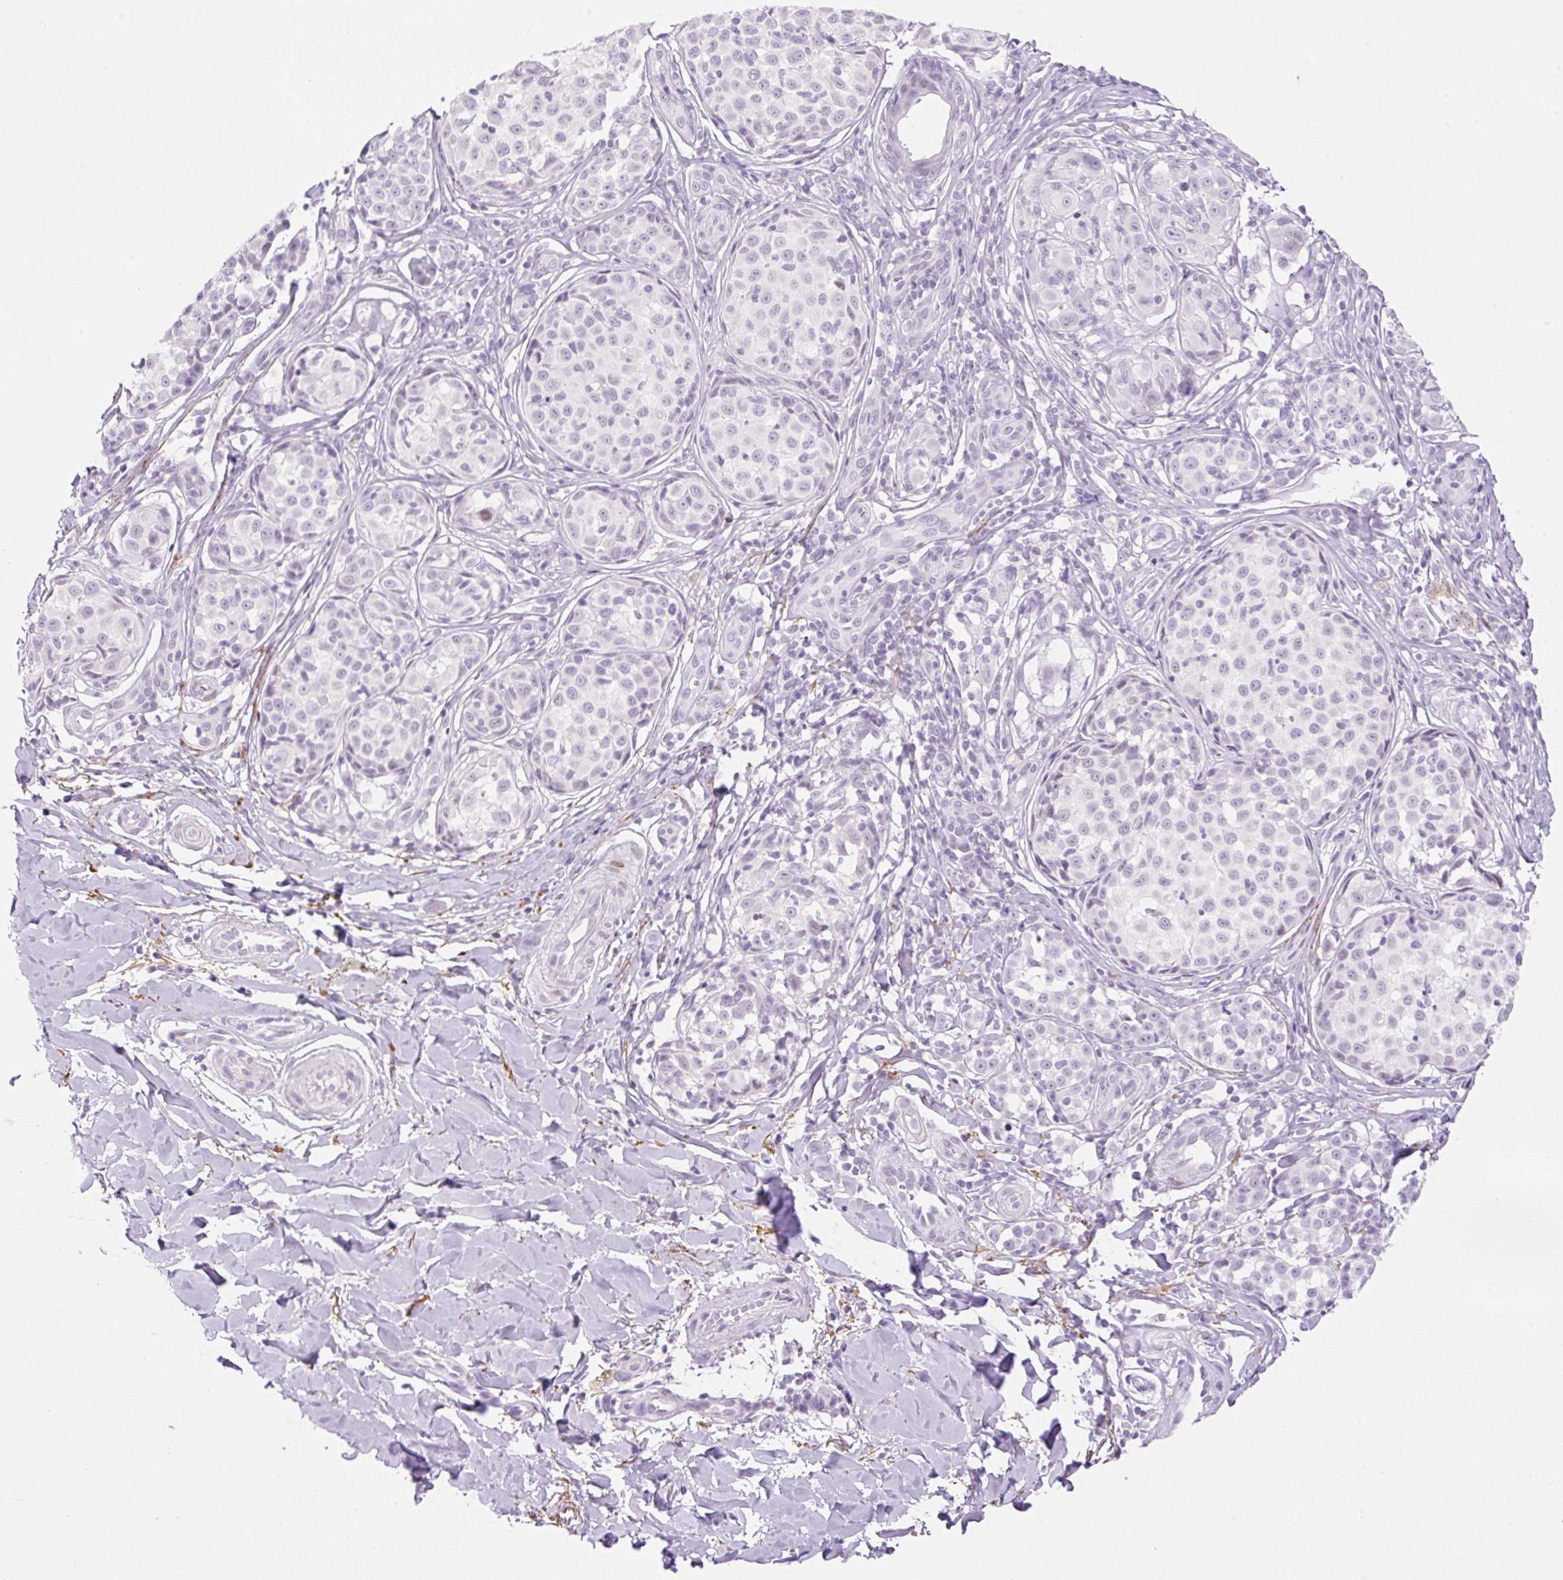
{"staining": {"intensity": "negative", "quantity": "none", "location": "none"}, "tissue": "melanoma", "cell_type": "Tumor cells", "image_type": "cancer", "snomed": [{"axis": "morphology", "description": "Malignant melanoma, NOS"}, {"axis": "topography", "description": "Skin"}], "caption": "IHC photomicrograph of neoplastic tissue: malignant melanoma stained with DAB (3,3'-diaminobenzidine) displays no significant protein staining in tumor cells.", "gene": "SP140L", "patient": {"sex": "female", "age": 35}}